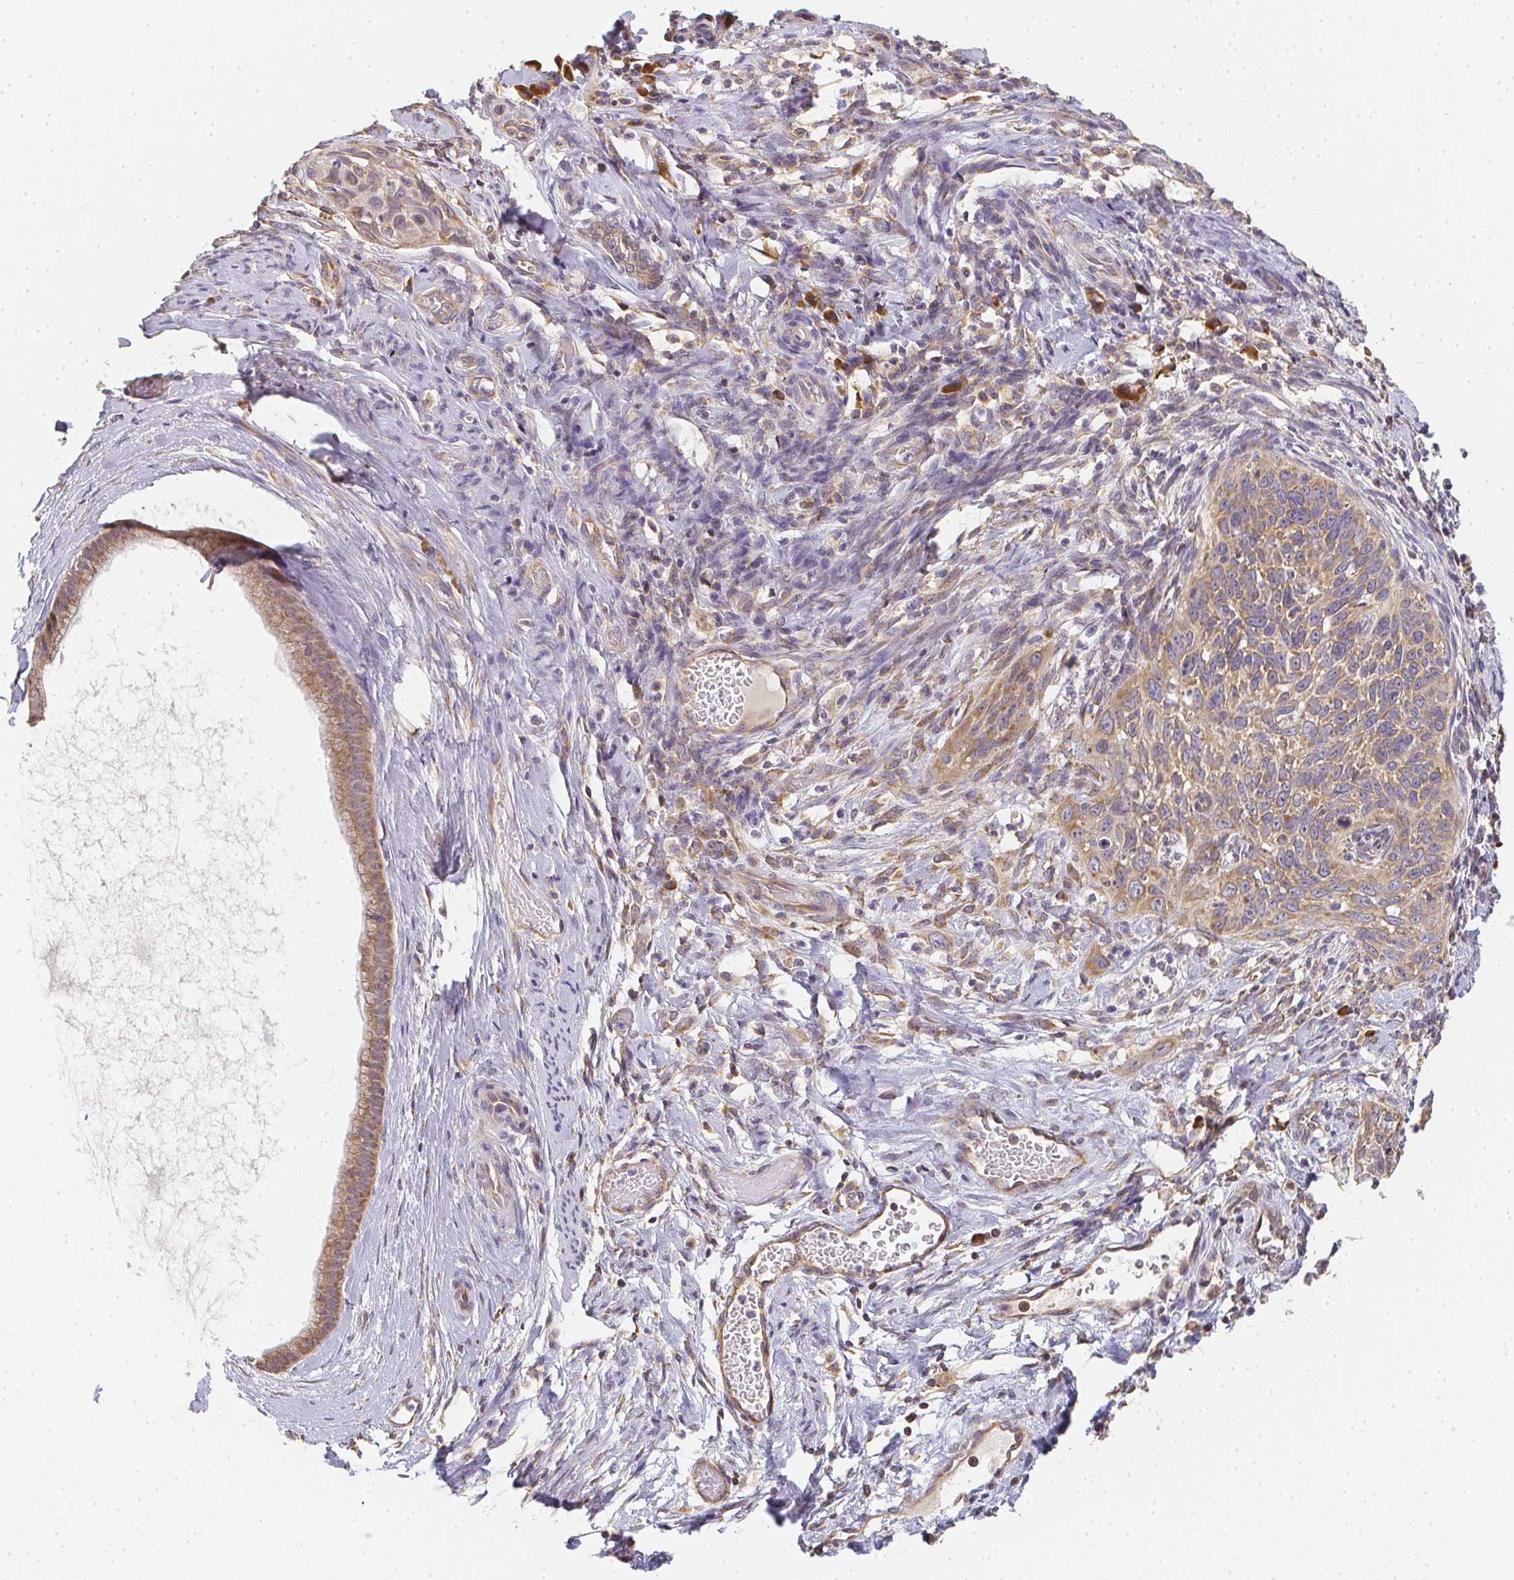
{"staining": {"intensity": "moderate", "quantity": ">75%", "location": "cytoplasmic/membranous"}, "tissue": "cervical cancer", "cell_type": "Tumor cells", "image_type": "cancer", "snomed": [{"axis": "morphology", "description": "Squamous cell carcinoma, NOS"}, {"axis": "topography", "description": "Cervix"}], "caption": "Cervical cancer stained with a protein marker reveals moderate staining in tumor cells.", "gene": "SLC35B3", "patient": {"sex": "female", "age": 51}}